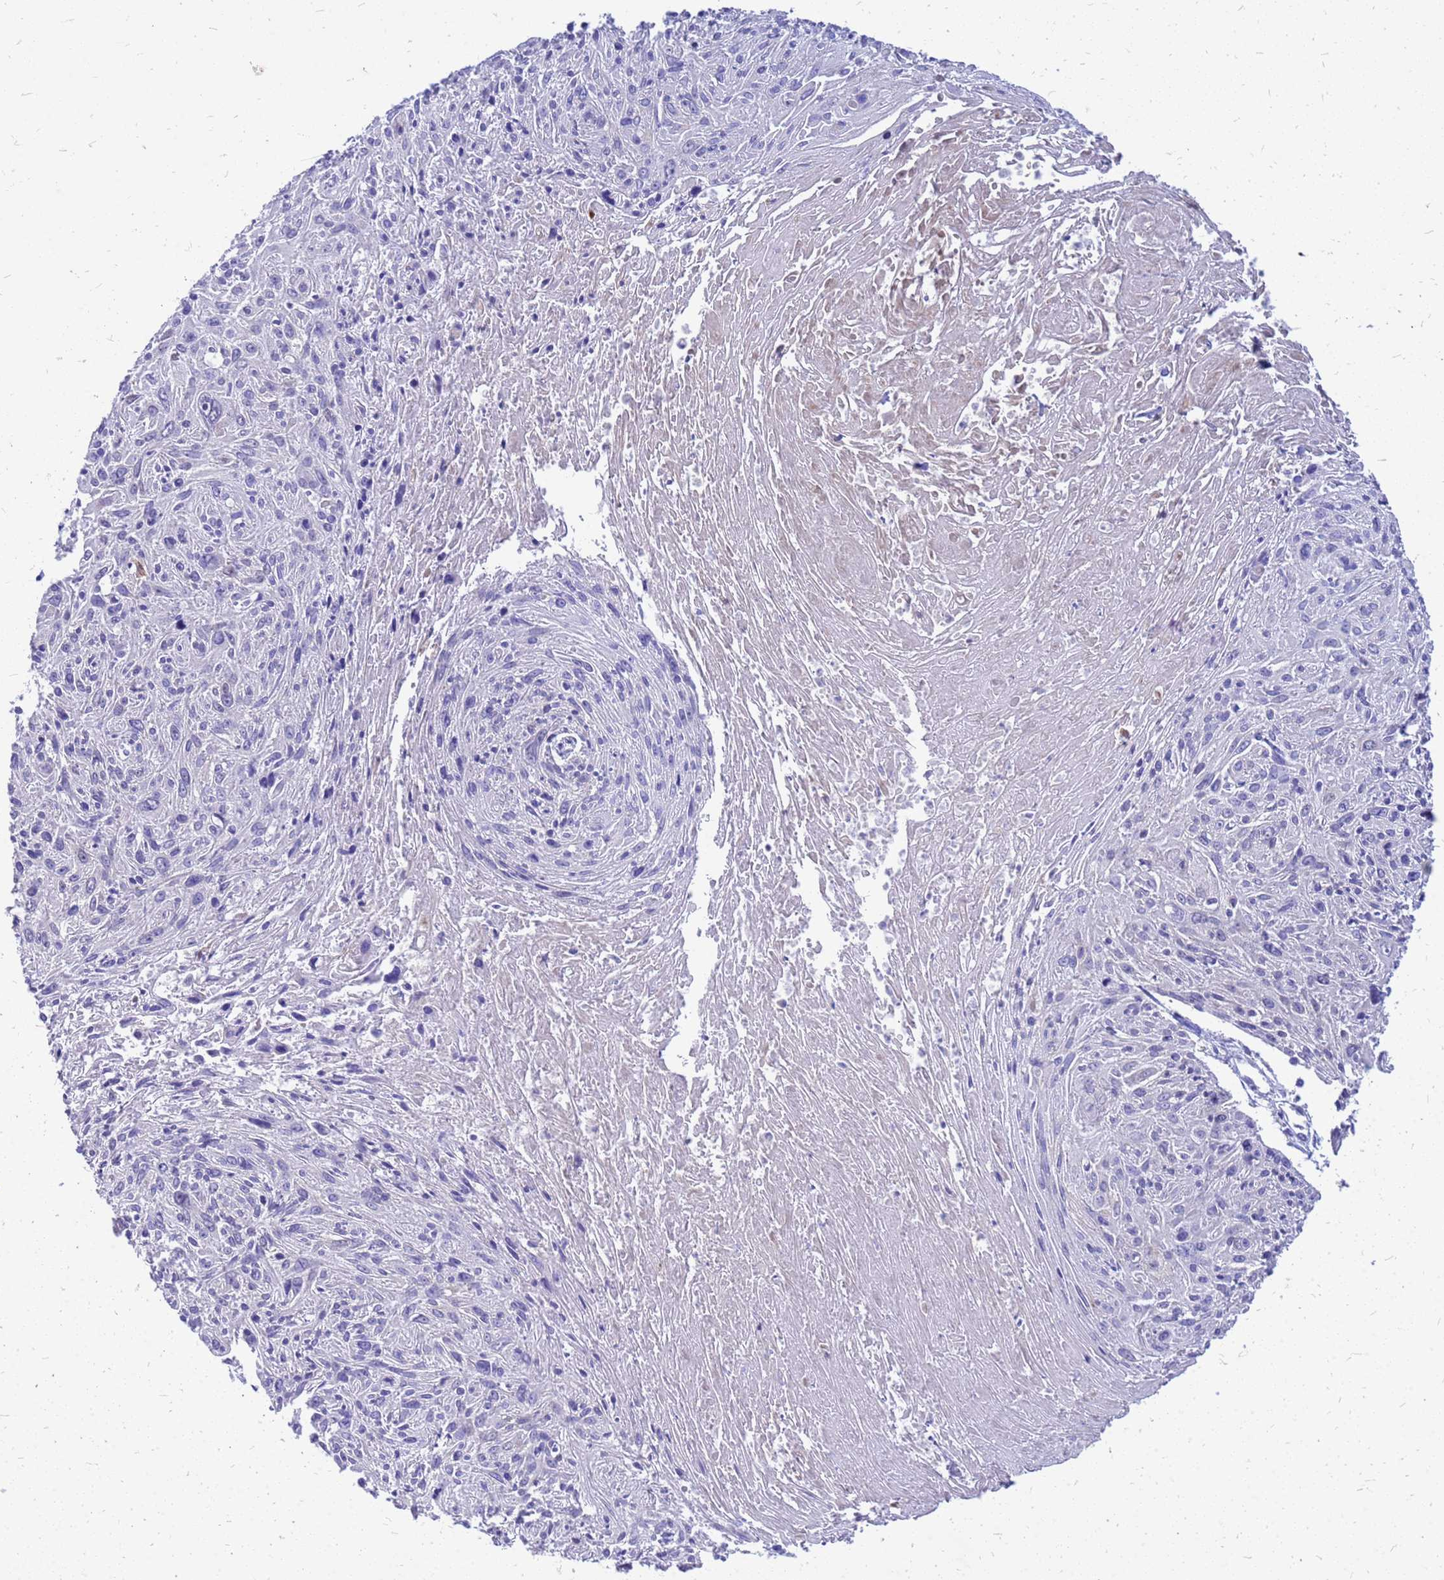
{"staining": {"intensity": "negative", "quantity": "none", "location": "none"}, "tissue": "cervical cancer", "cell_type": "Tumor cells", "image_type": "cancer", "snomed": [{"axis": "morphology", "description": "Squamous cell carcinoma, NOS"}, {"axis": "topography", "description": "Cervix"}], "caption": "Protein analysis of cervical cancer displays no significant staining in tumor cells.", "gene": "AKR1C1", "patient": {"sex": "female", "age": 51}}